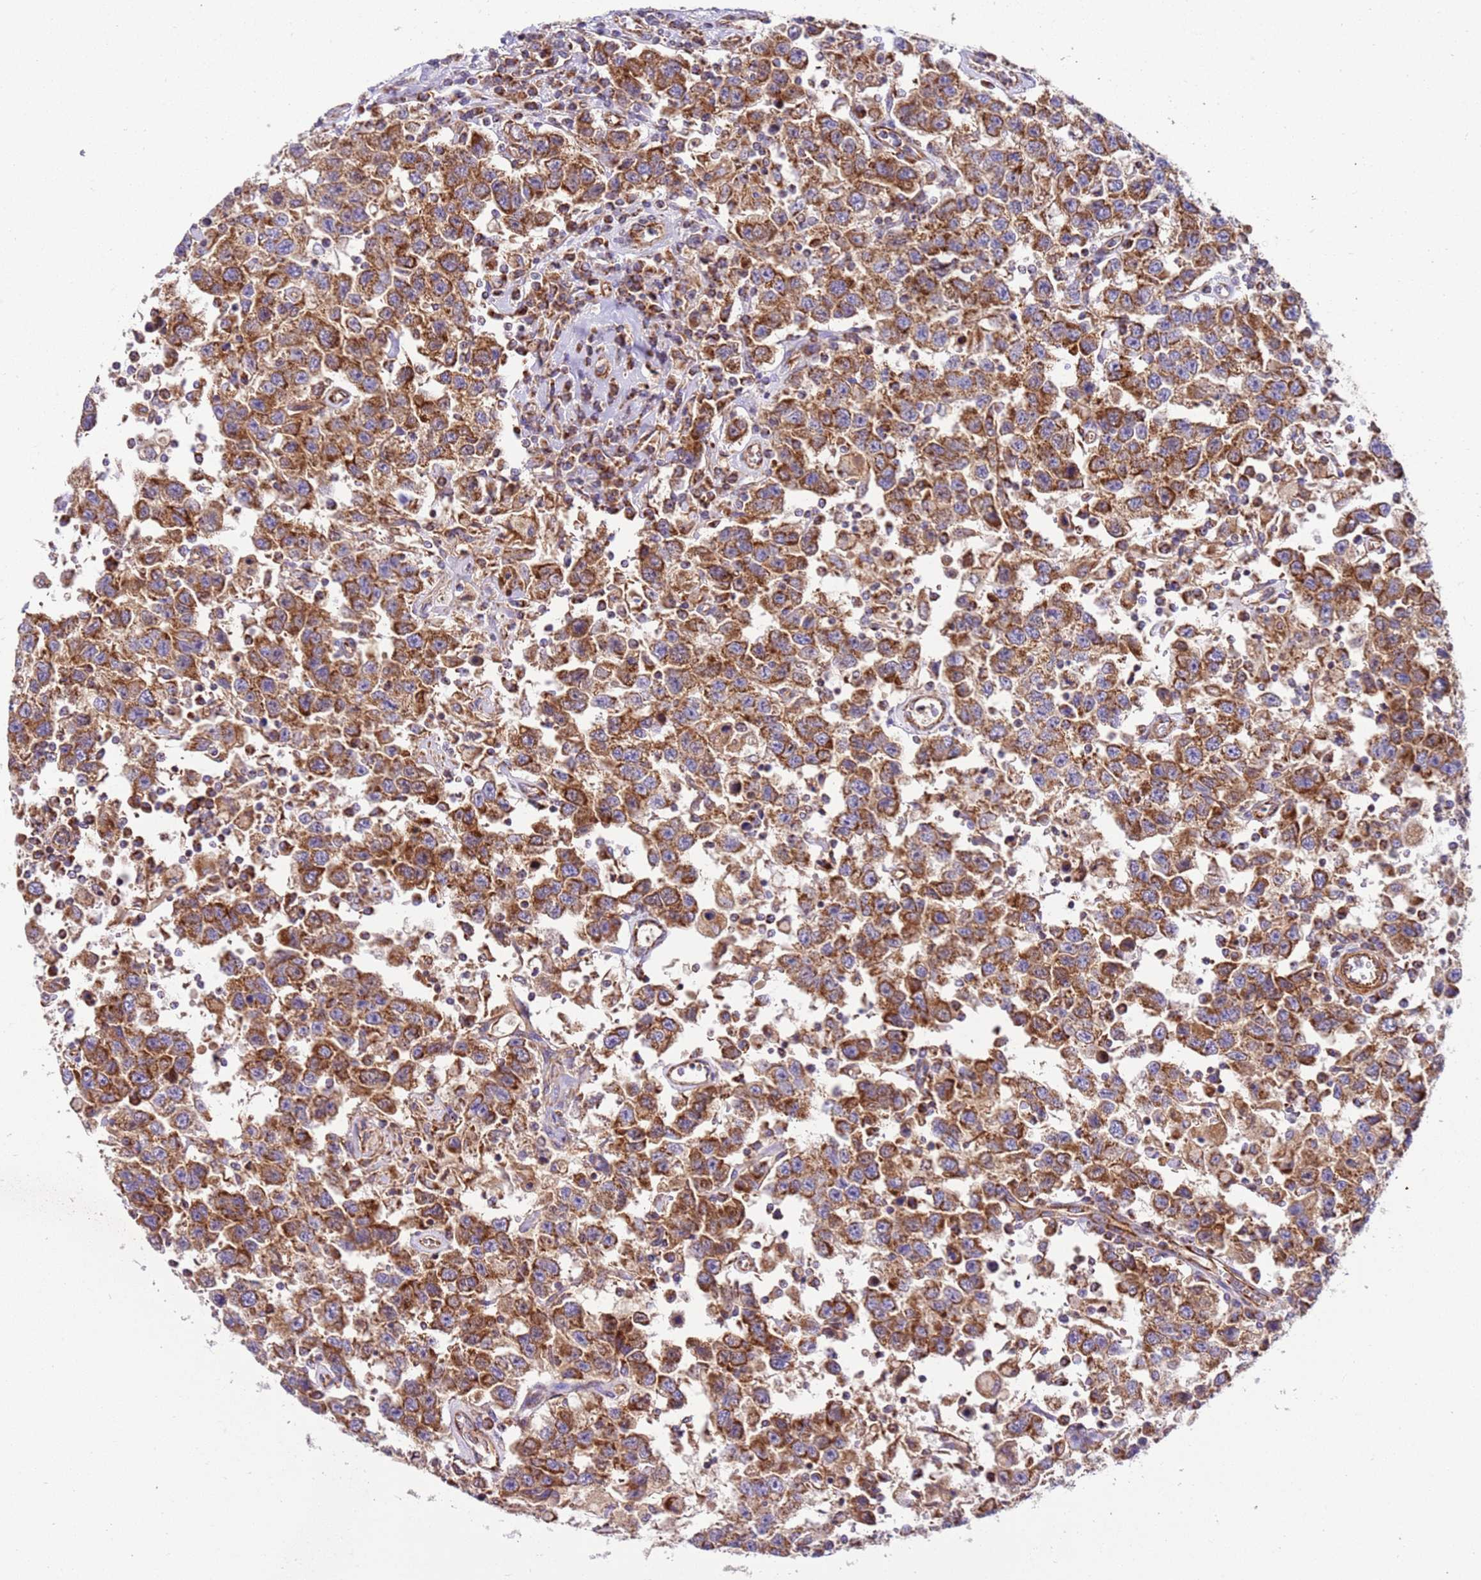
{"staining": {"intensity": "moderate", "quantity": ">75%", "location": "cytoplasmic/membranous"}, "tissue": "testis cancer", "cell_type": "Tumor cells", "image_type": "cancer", "snomed": [{"axis": "morphology", "description": "Seminoma, NOS"}, {"axis": "topography", "description": "Testis"}], "caption": "IHC micrograph of neoplastic tissue: human testis cancer (seminoma) stained using IHC exhibits medium levels of moderate protein expression localized specifically in the cytoplasmic/membranous of tumor cells, appearing as a cytoplasmic/membranous brown color.", "gene": "MRPL20", "patient": {"sex": "male", "age": 41}}